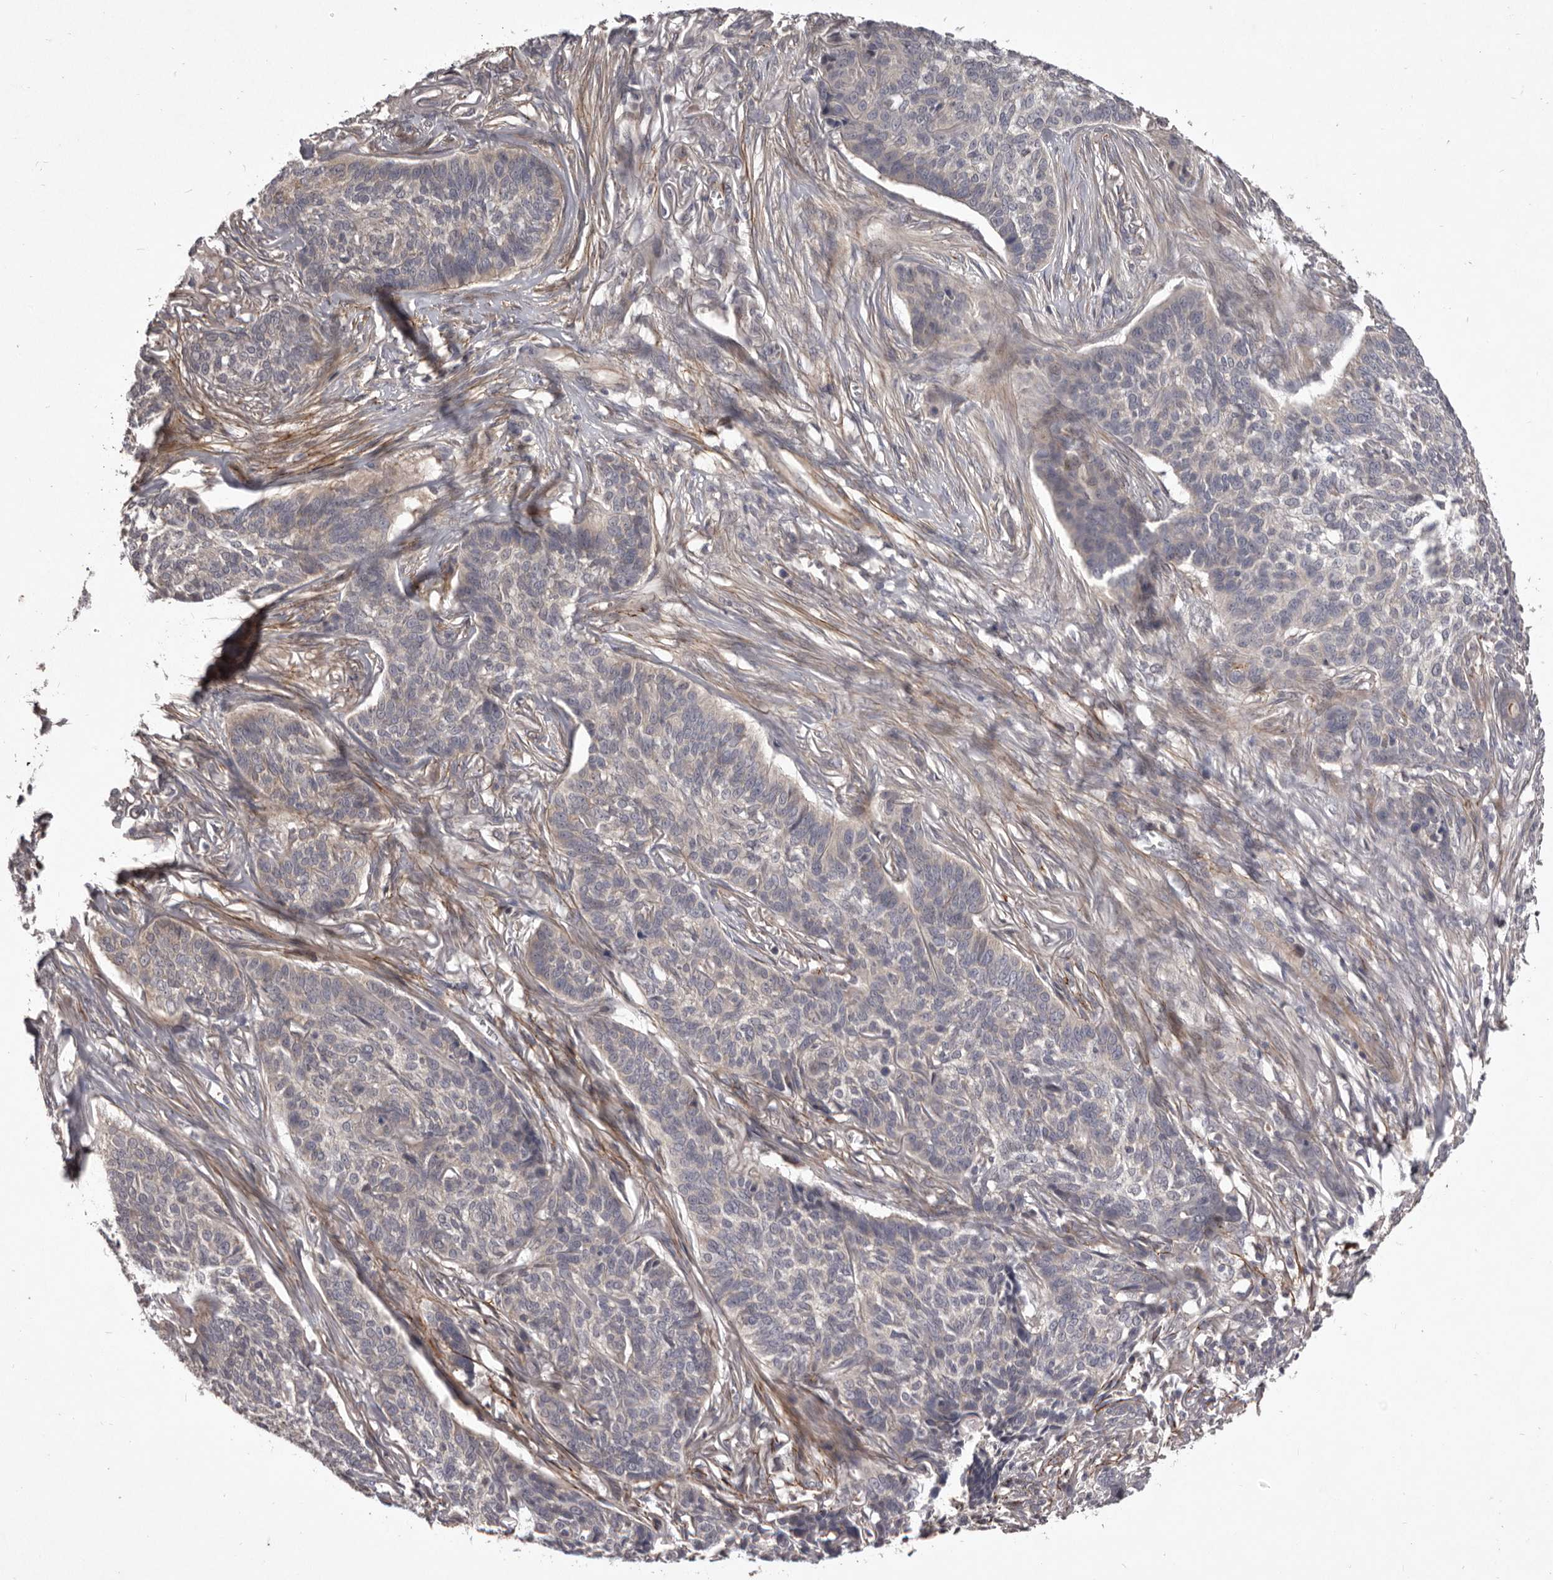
{"staining": {"intensity": "negative", "quantity": "none", "location": "none"}, "tissue": "skin cancer", "cell_type": "Tumor cells", "image_type": "cancer", "snomed": [{"axis": "morphology", "description": "Basal cell carcinoma"}, {"axis": "topography", "description": "Skin"}], "caption": "Skin cancer (basal cell carcinoma) was stained to show a protein in brown. There is no significant staining in tumor cells.", "gene": "HBS1L", "patient": {"sex": "male", "age": 85}}